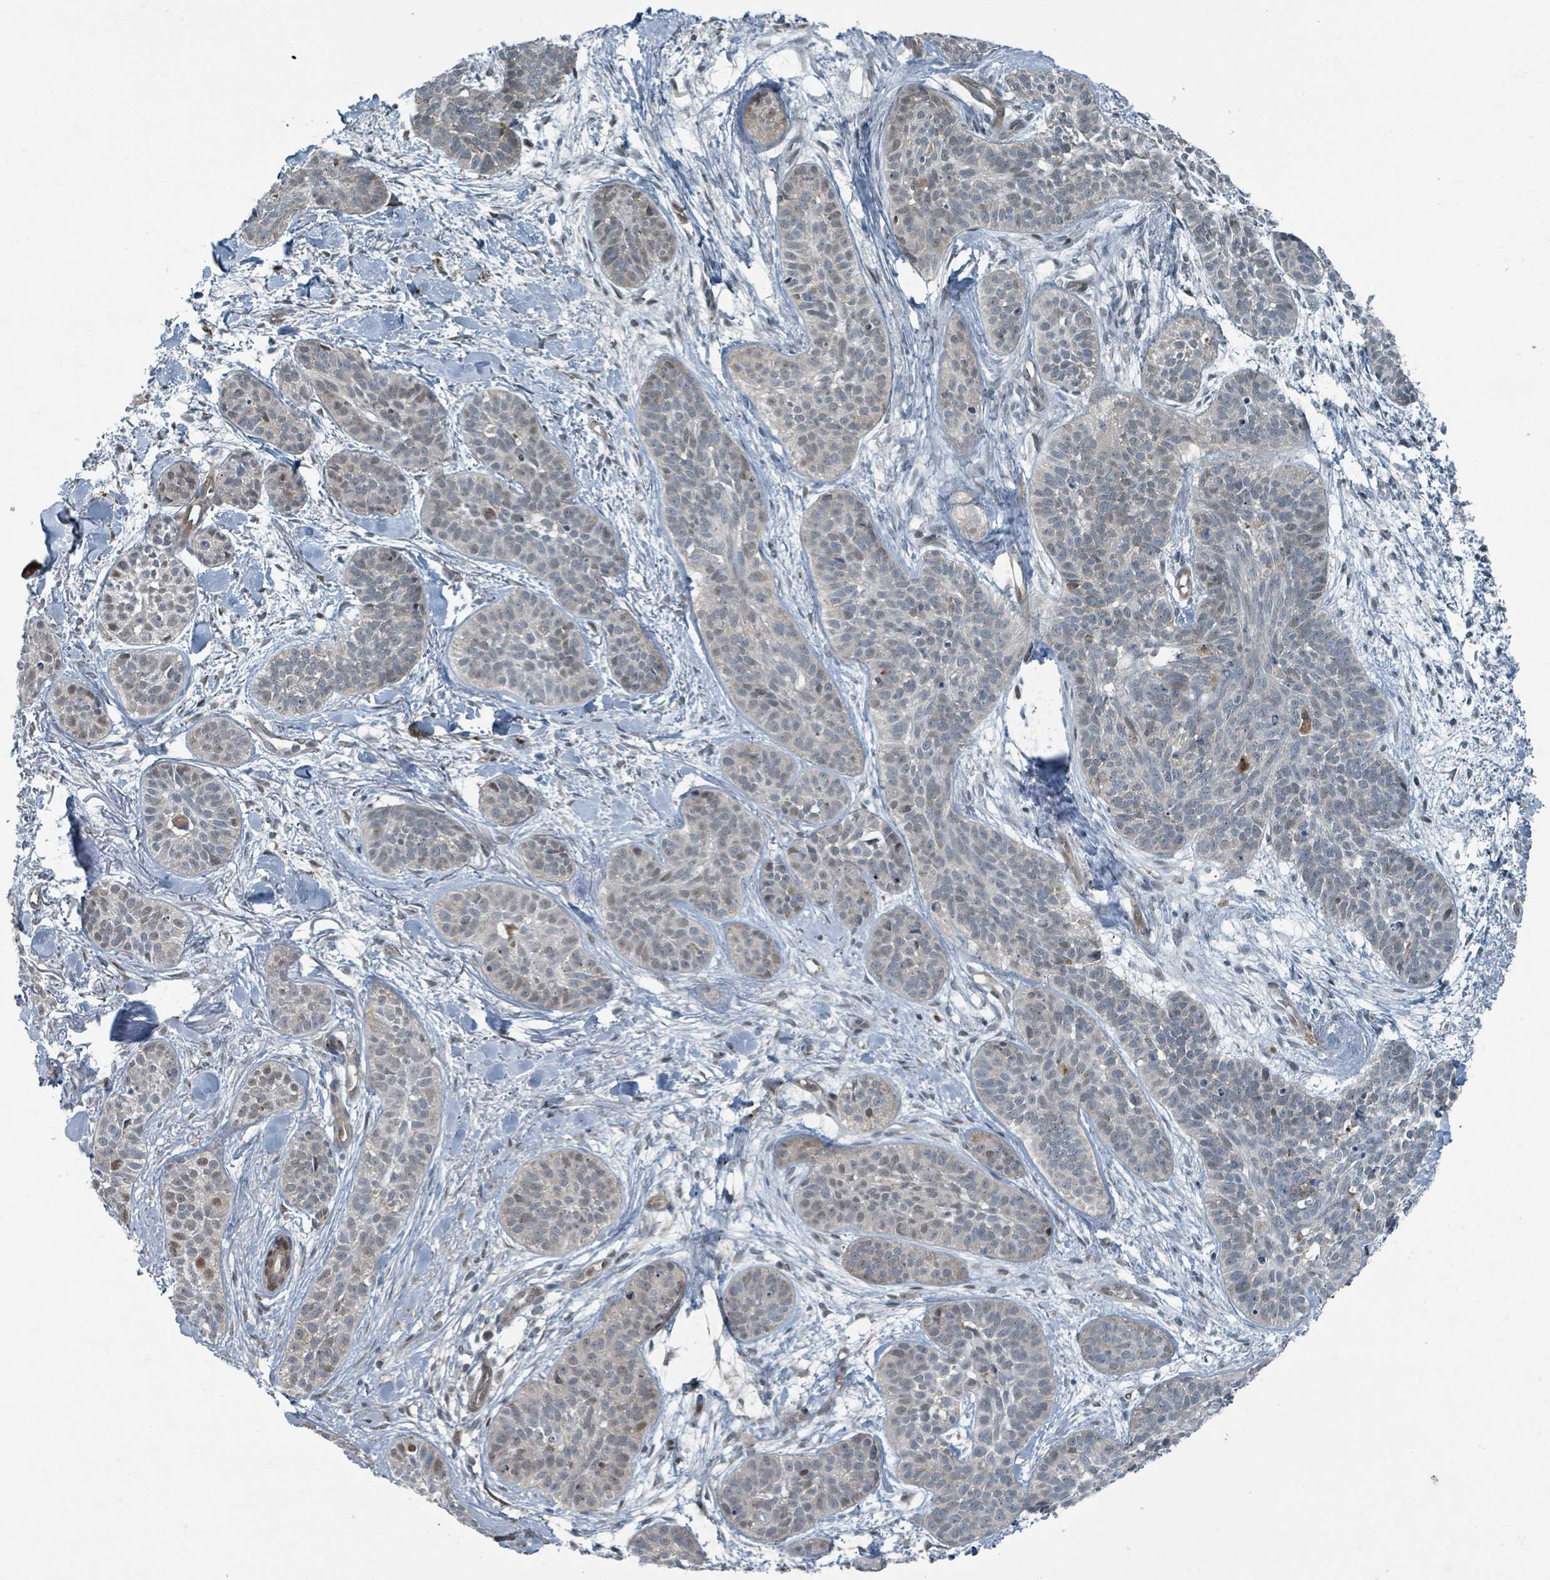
{"staining": {"intensity": "weak", "quantity": "<25%", "location": "nuclear"}, "tissue": "skin cancer", "cell_type": "Tumor cells", "image_type": "cancer", "snomed": [{"axis": "morphology", "description": "Basal cell carcinoma"}, {"axis": "topography", "description": "Skin"}], "caption": "A micrograph of human skin basal cell carcinoma is negative for staining in tumor cells.", "gene": "RHPN2", "patient": {"sex": "male", "age": 52}}